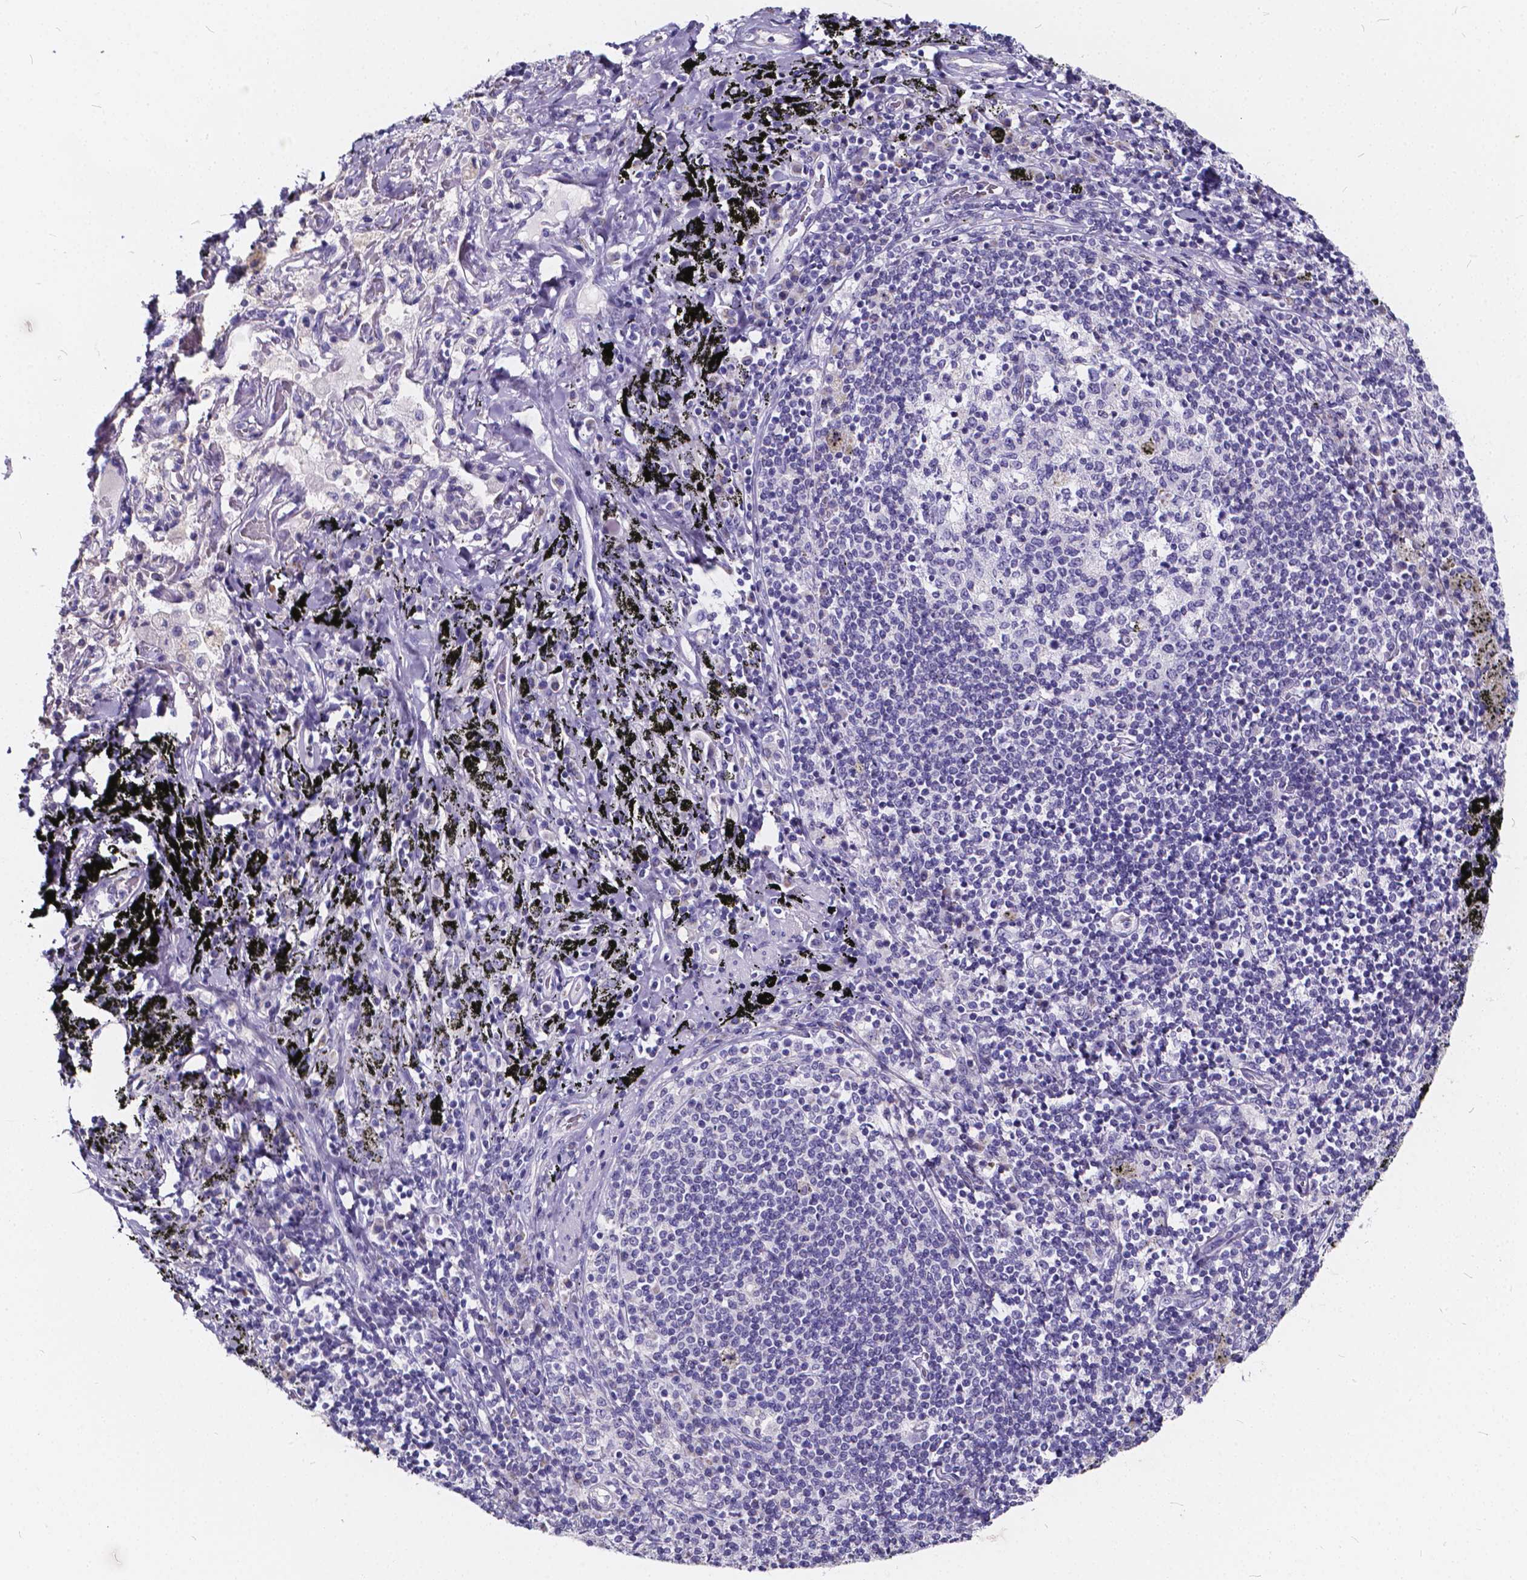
{"staining": {"intensity": "weak", "quantity": ">75%", "location": "nuclear"}, "tissue": "adipose tissue", "cell_type": "Adipocytes", "image_type": "normal", "snomed": [{"axis": "morphology", "description": "Normal tissue, NOS"}, {"axis": "topography", "description": "Bronchus"}, {"axis": "topography", "description": "Lung"}], "caption": "The photomicrograph reveals immunohistochemical staining of unremarkable adipose tissue. There is weak nuclear expression is present in about >75% of adipocytes. (IHC, brightfield microscopy, high magnification).", "gene": "SPEF2", "patient": {"sex": "female", "age": 57}}